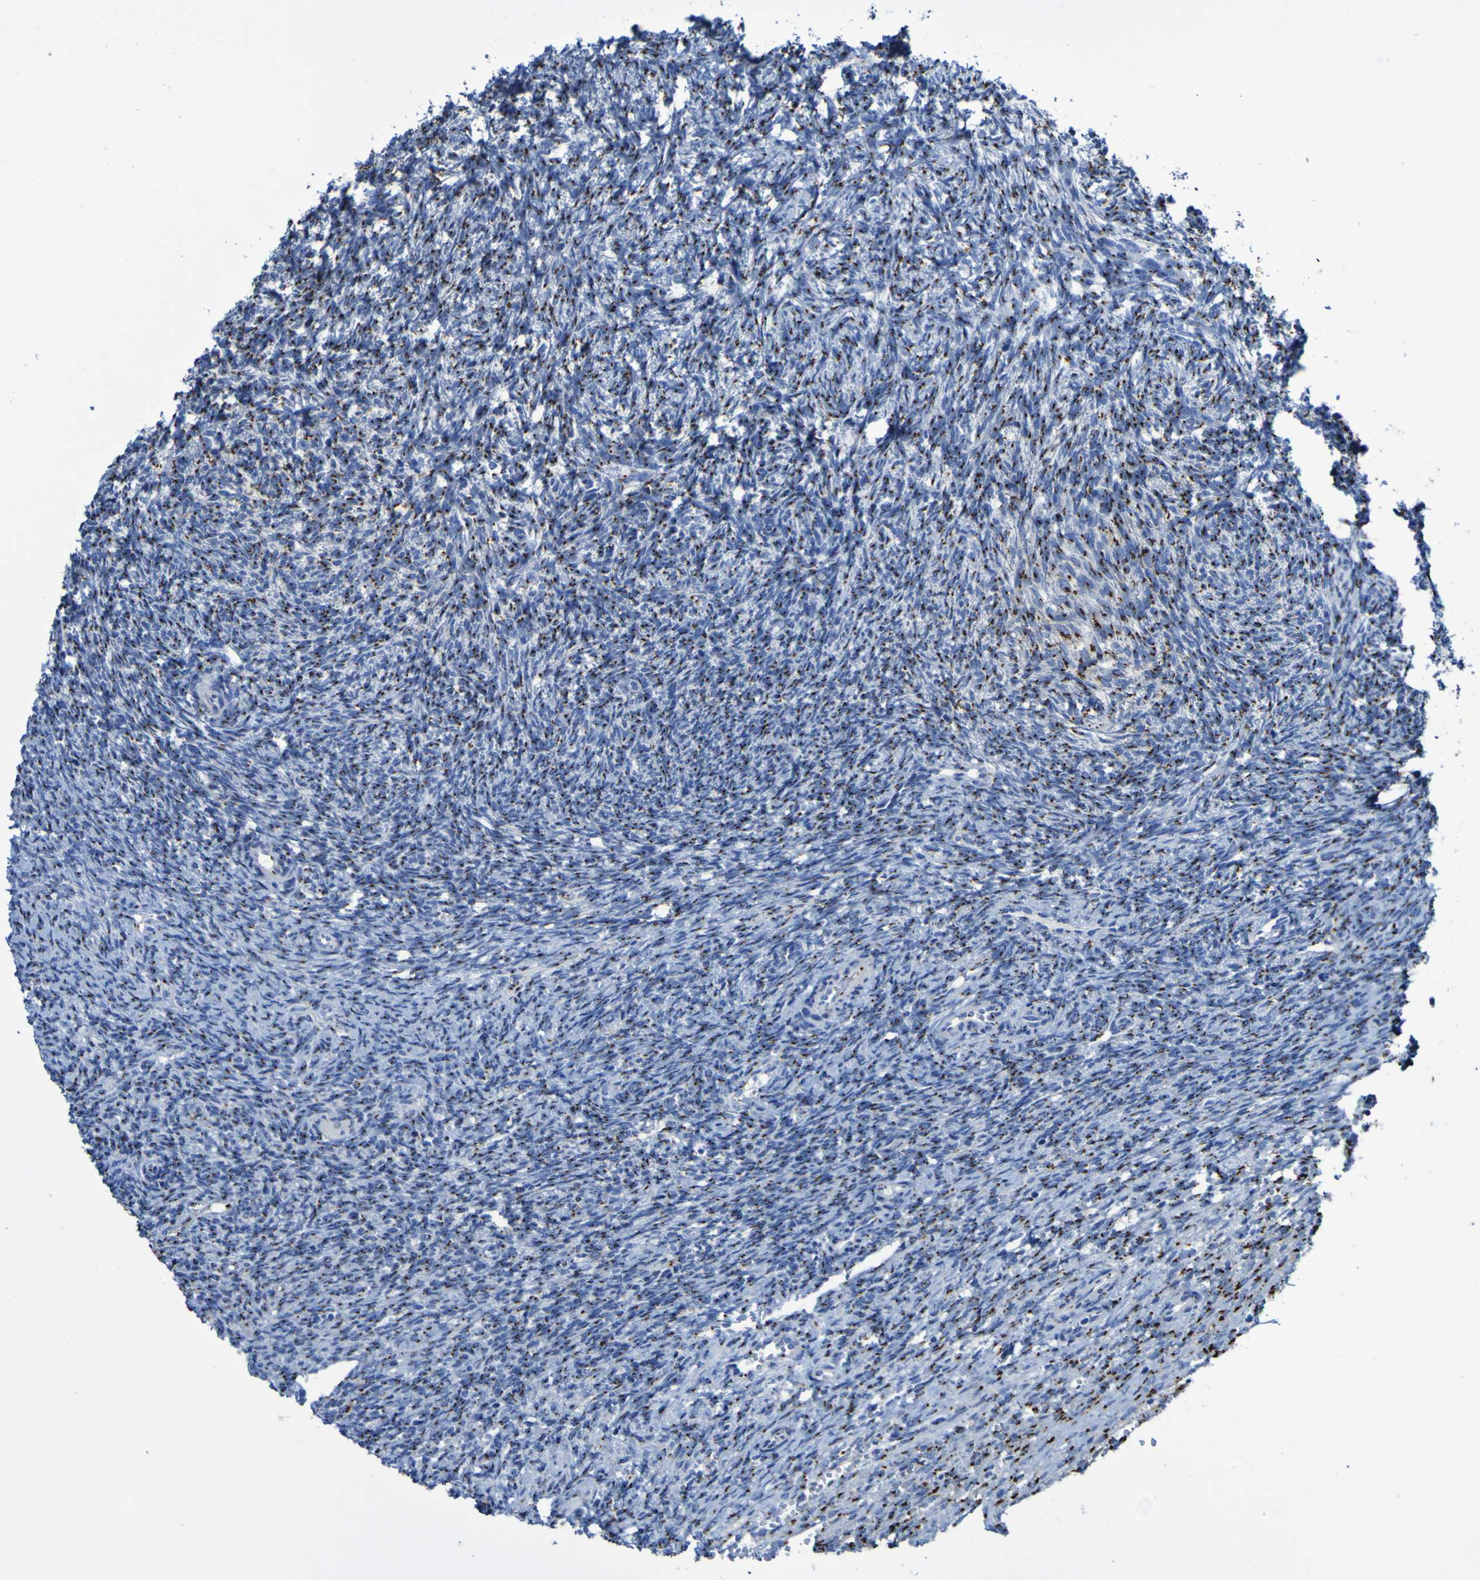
{"staining": {"intensity": "strong", "quantity": ">75%", "location": "cytoplasmic/membranous"}, "tissue": "ovary", "cell_type": "Follicle cells", "image_type": "normal", "snomed": [{"axis": "morphology", "description": "Normal tissue, NOS"}, {"axis": "topography", "description": "Ovary"}], "caption": "A high amount of strong cytoplasmic/membranous positivity is appreciated in about >75% of follicle cells in benign ovary. (DAB IHC, brown staining for protein, blue staining for nuclei).", "gene": "GOLM1", "patient": {"sex": "female", "age": 41}}